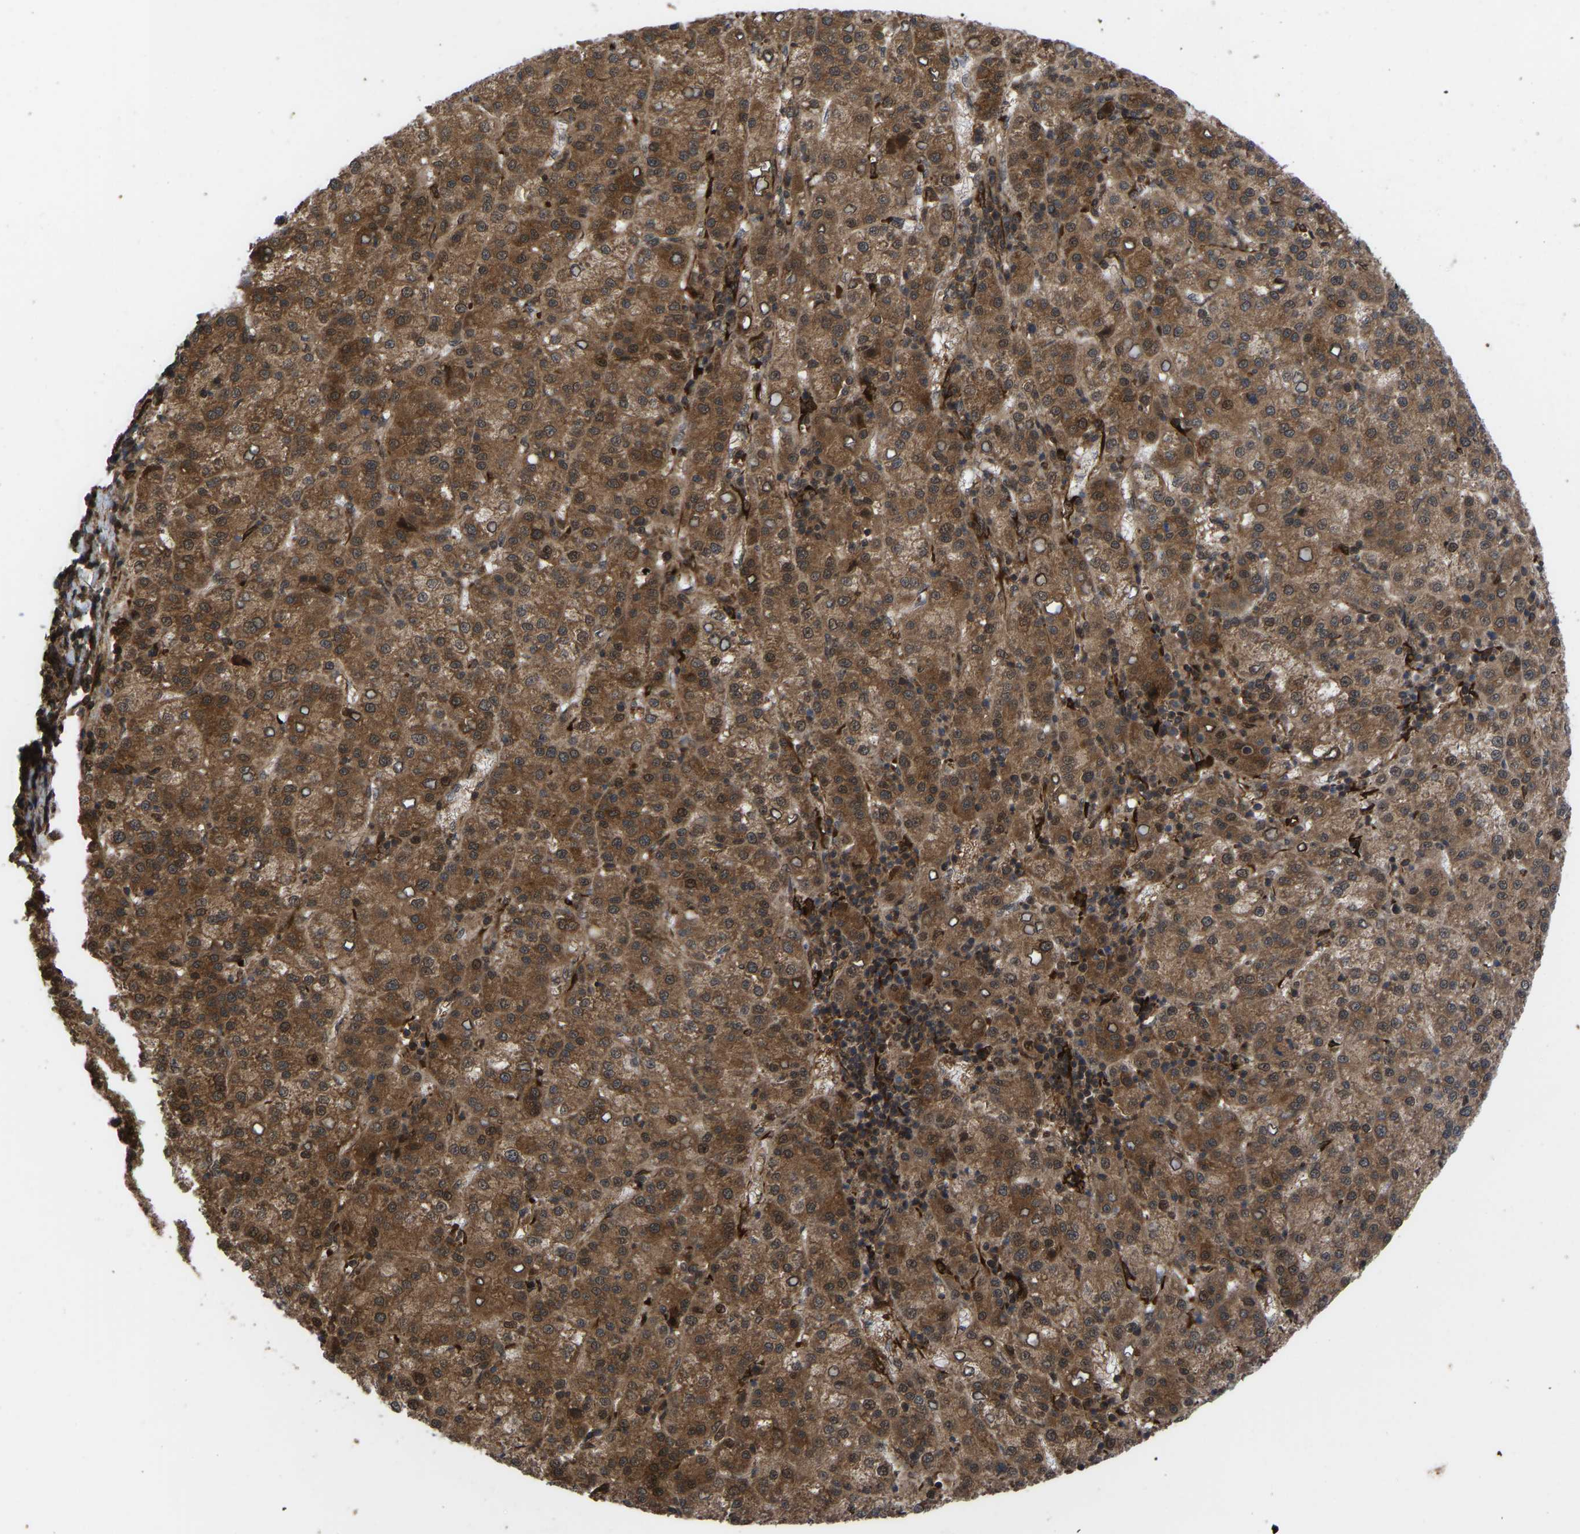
{"staining": {"intensity": "strong", "quantity": ">75%", "location": "cytoplasmic/membranous"}, "tissue": "liver cancer", "cell_type": "Tumor cells", "image_type": "cancer", "snomed": [{"axis": "morphology", "description": "Carcinoma, Hepatocellular, NOS"}, {"axis": "topography", "description": "Liver"}], "caption": "Strong cytoplasmic/membranous protein expression is seen in approximately >75% of tumor cells in hepatocellular carcinoma (liver). (brown staining indicates protein expression, while blue staining denotes nuclei).", "gene": "CYP7B1", "patient": {"sex": "female", "age": 58}}